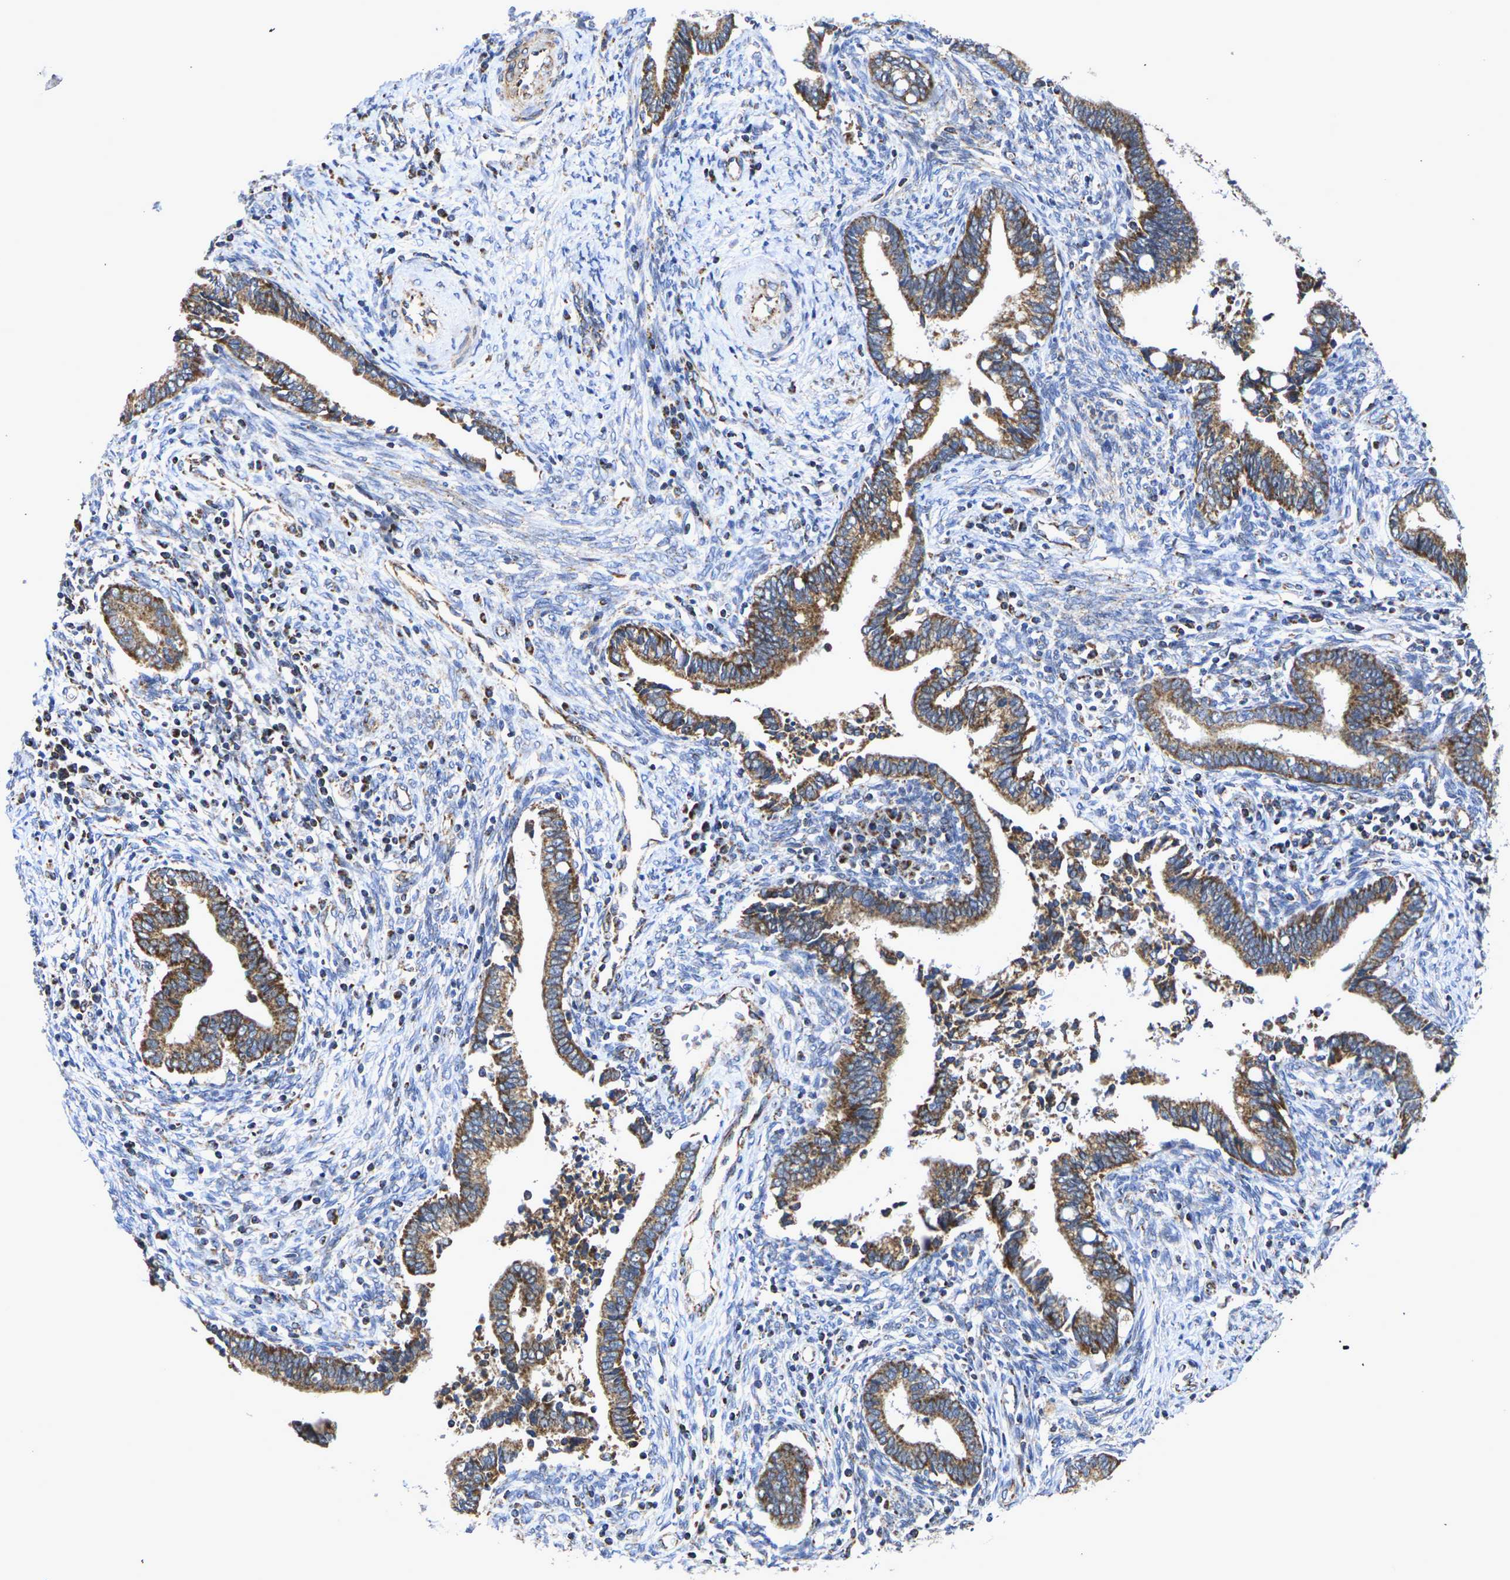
{"staining": {"intensity": "strong", "quantity": ">75%", "location": "cytoplasmic/membranous"}, "tissue": "cervical cancer", "cell_type": "Tumor cells", "image_type": "cancer", "snomed": [{"axis": "morphology", "description": "Adenocarcinoma, NOS"}, {"axis": "topography", "description": "Cervix"}], "caption": "High-power microscopy captured an IHC photomicrograph of cervical cancer (adenocarcinoma), revealing strong cytoplasmic/membranous staining in approximately >75% of tumor cells.", "gene": "P2RY11", "patient": {"sex": "female", "age": 44}}